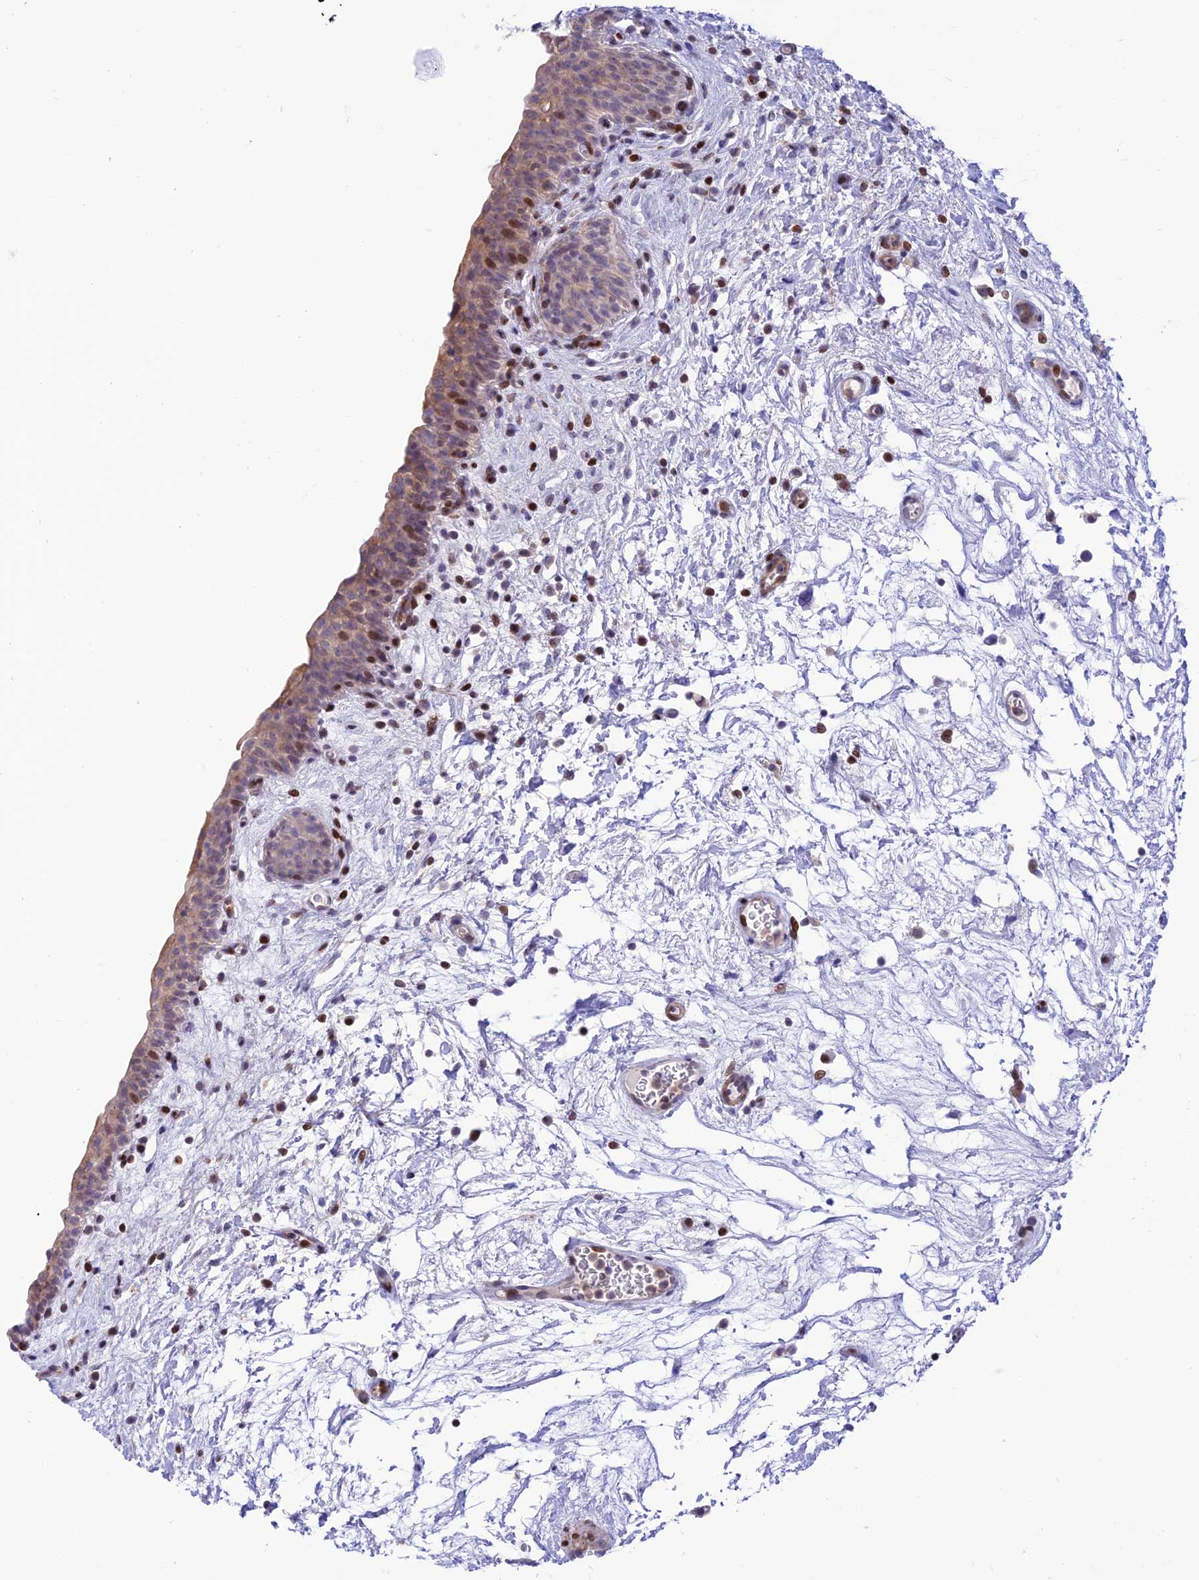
{"staining": {"intensity": "moderate", "quantity": "<25%", "location": "nuclear"}, "tissue": "urinary bladder", "cell_type": "Urothelial cells", "image_type": "normal", "snomed": [{"axis": "morphology", "description": "Normal tissue, NOS"}, {"axis": "topography", "description": "Urinary bladder"}], "caption": "Moderate nuclear positivity is appreciated in approximately <25% of urothelial cells in benign urinary bladder. (DAB (3,3'-diaminobenzidine) IHC, brown staining for protein, blue staining for nuclei).", "gene": "FAM186B", "patient": {"sex": "male", "age": 83}}